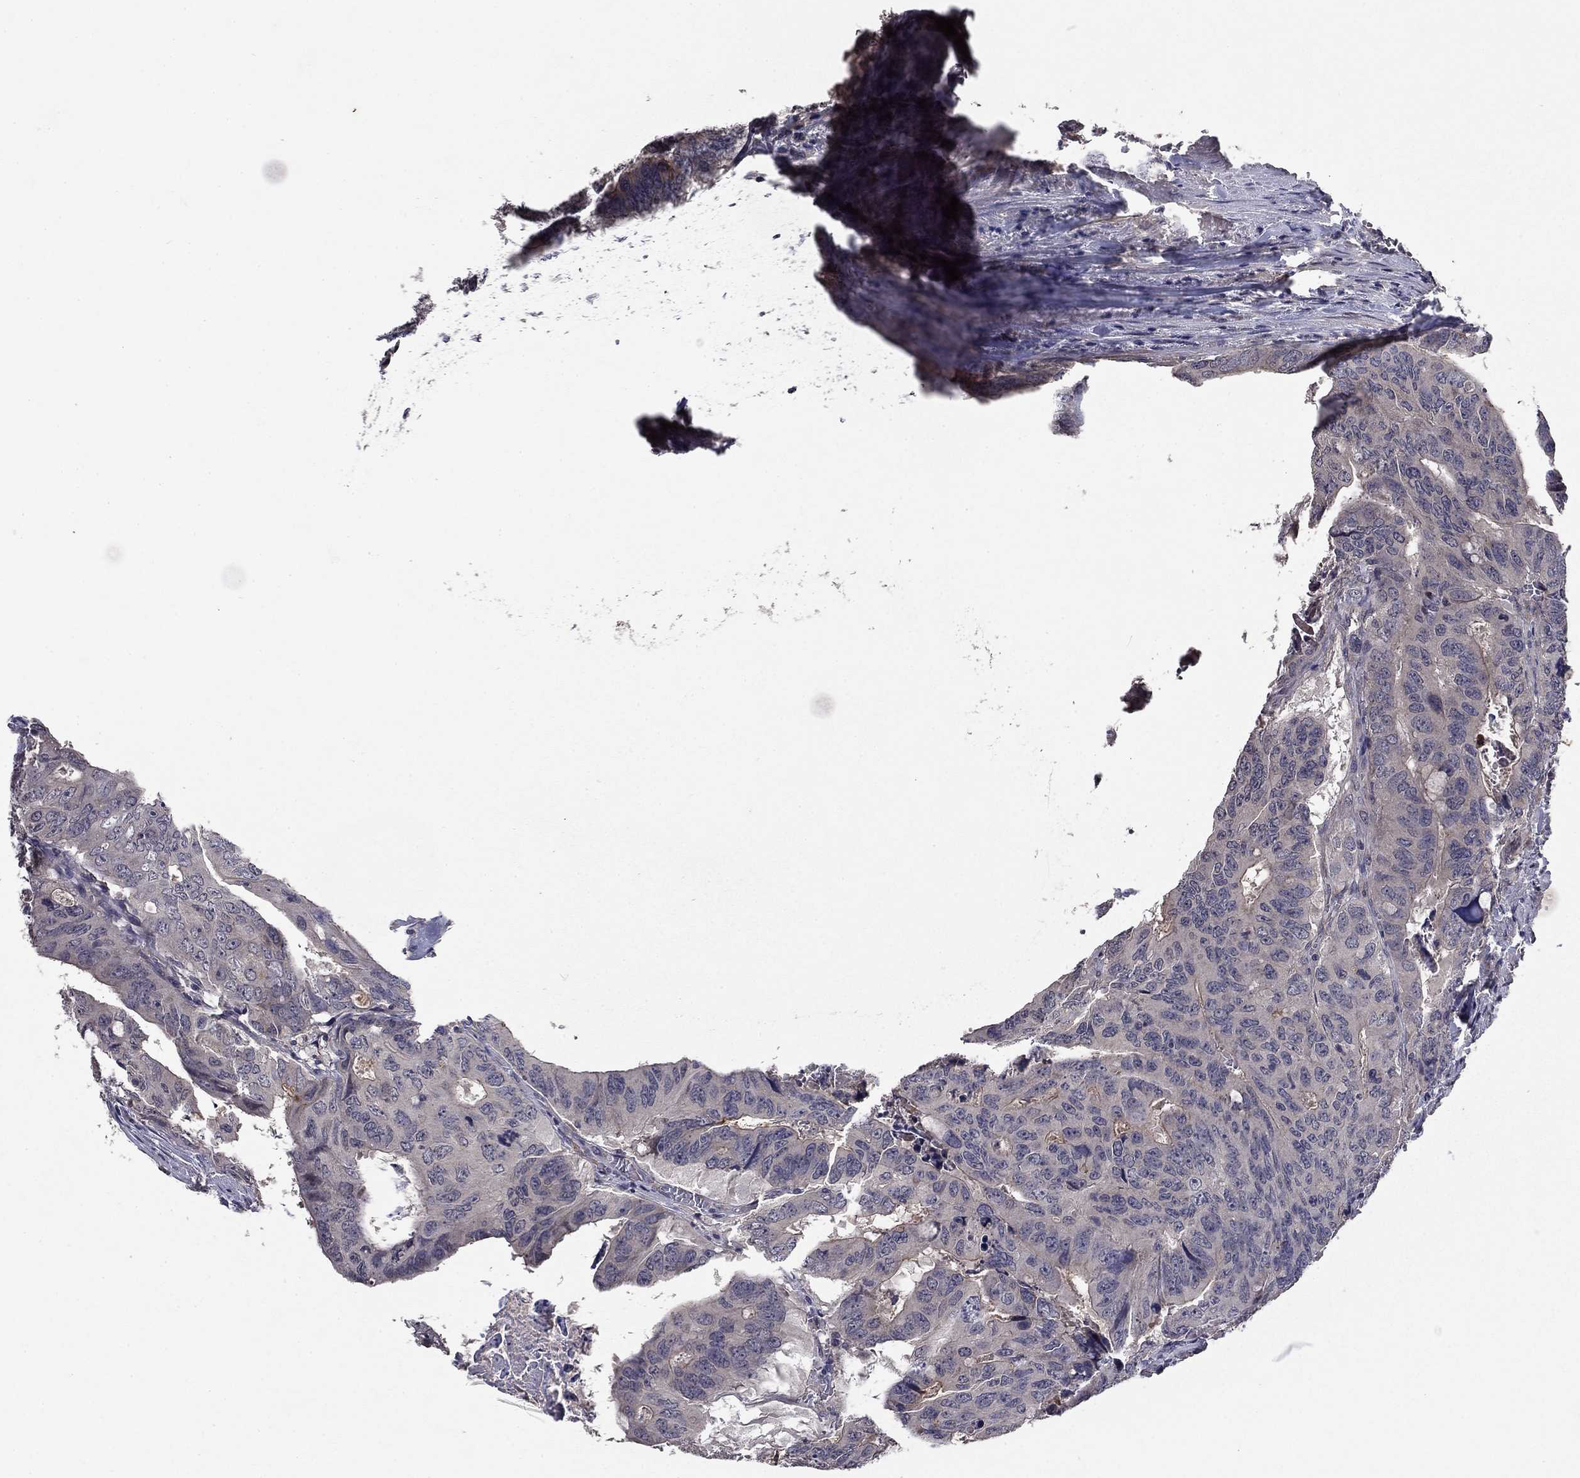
{"staining": {"intensity": "weak", "quantity": "<25%", "location": "cytoplasmic/membranous"}, "tissue": "colorectal cancer", "cell_type": "Tumor cells", "image_type": "cancer", "snomed": [{"axis": "morphology", "description": "Adenocarcinoma, NOS"}, {"axis": "topography", "description": "Colon"}], "caption": "IHC of adenocarcinoma (colorectal) exhibits no staining in tumor cells. (DAB (3,3'-diaminobenzidine) IHC with hematoxylin counter stain).", "gene": "PROS1", "patient": {"sex": "male", "age": 79}}